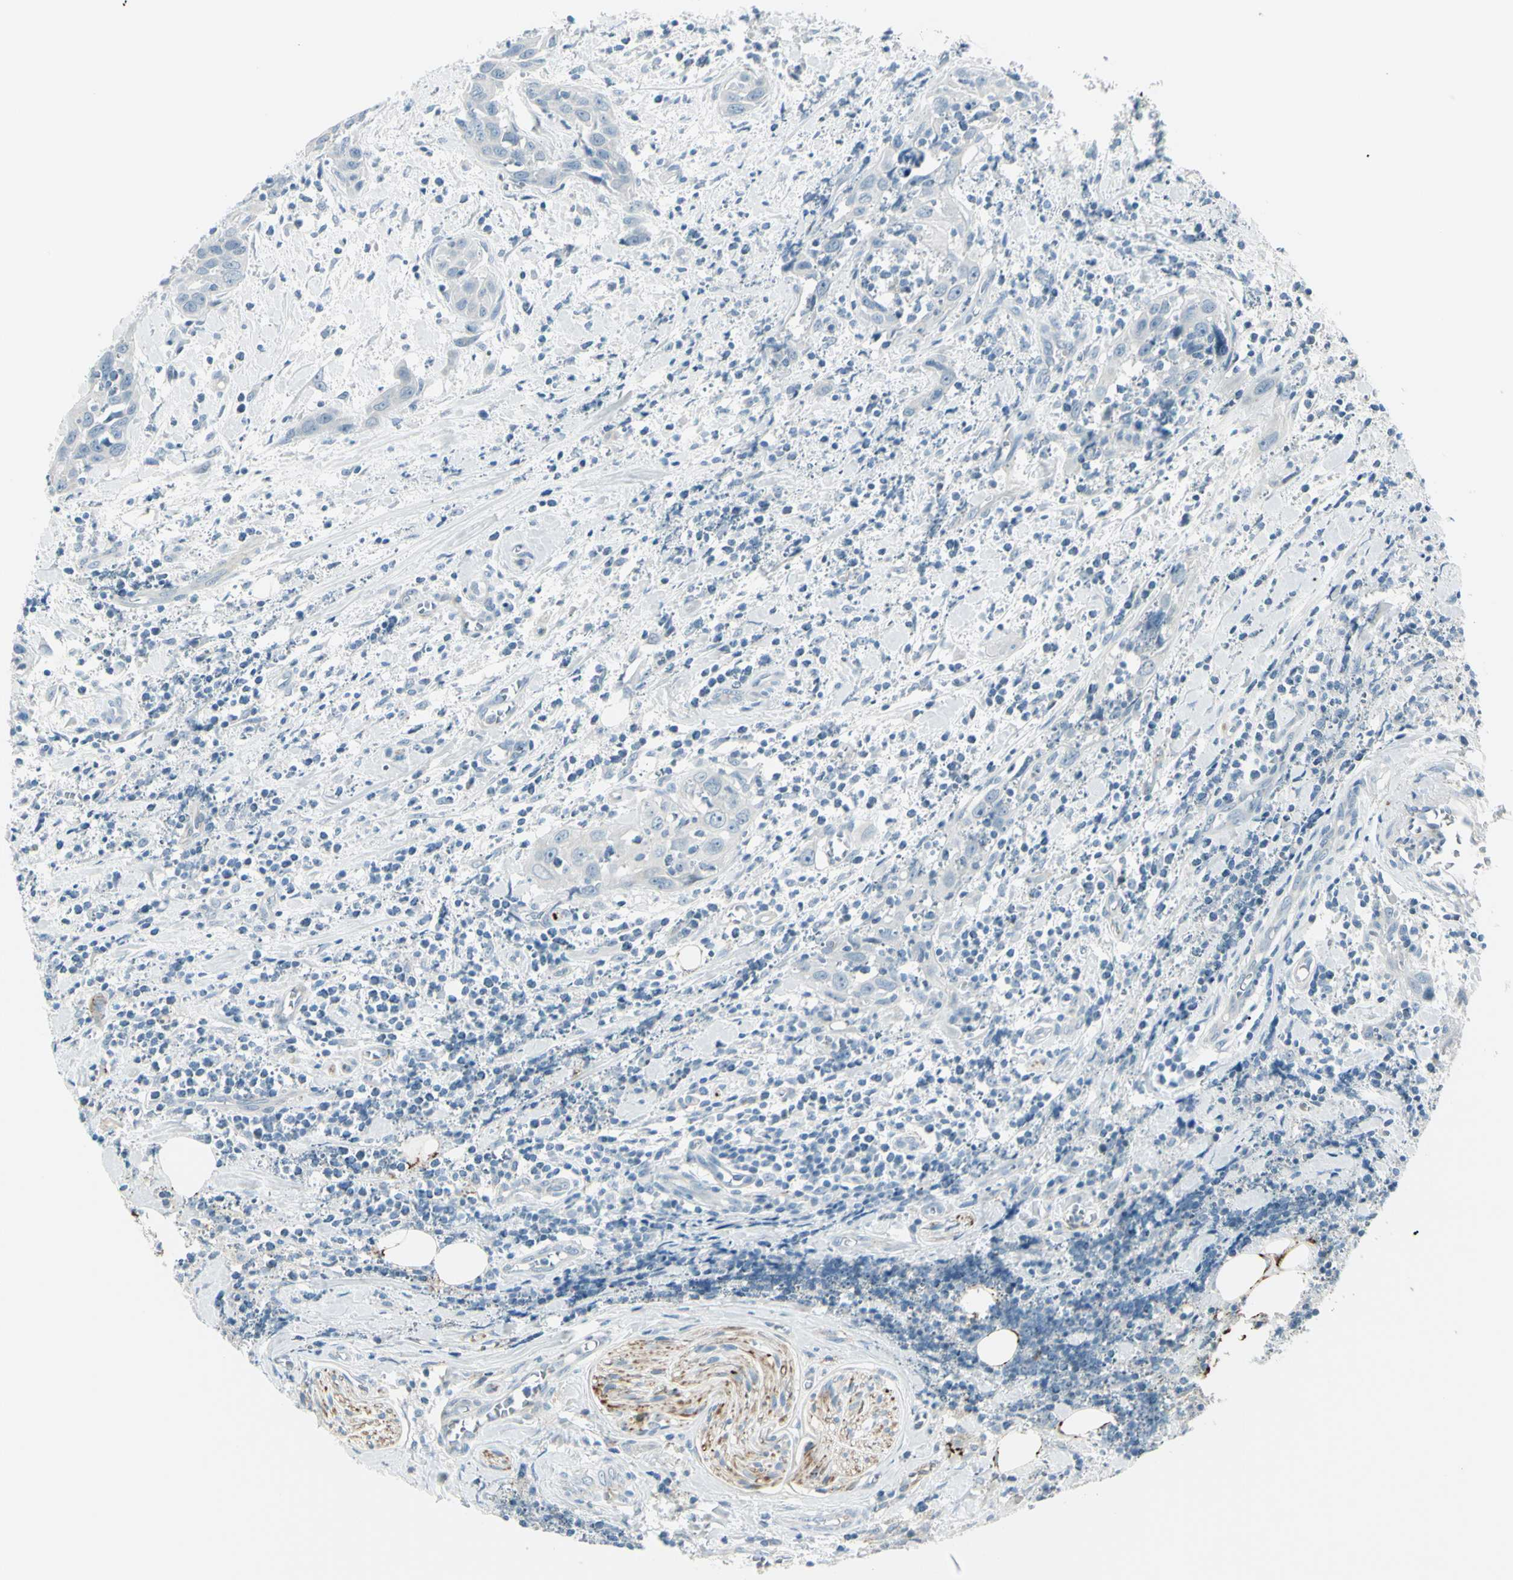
{"staining": {"intensity": "negative", "quantity": "none", "location": "none"}, "tissue": "head and neck cancer", "cell_type": "Tumor cells", "image_type": "cancer", "snomed": [{"axis": "morphology", "description": "Squamous cell carcinoma, NOS"}, {"axis": "topography", "description": "Oral tissue"}, {"axis": "topography", "description": "Head-Neck"}], "caption": "There is no significant staining in tumor cells of squamous cell carcinoma (head and neck).", "gene": "GPR34", "patient": {"sex": "female", "age": 50}}